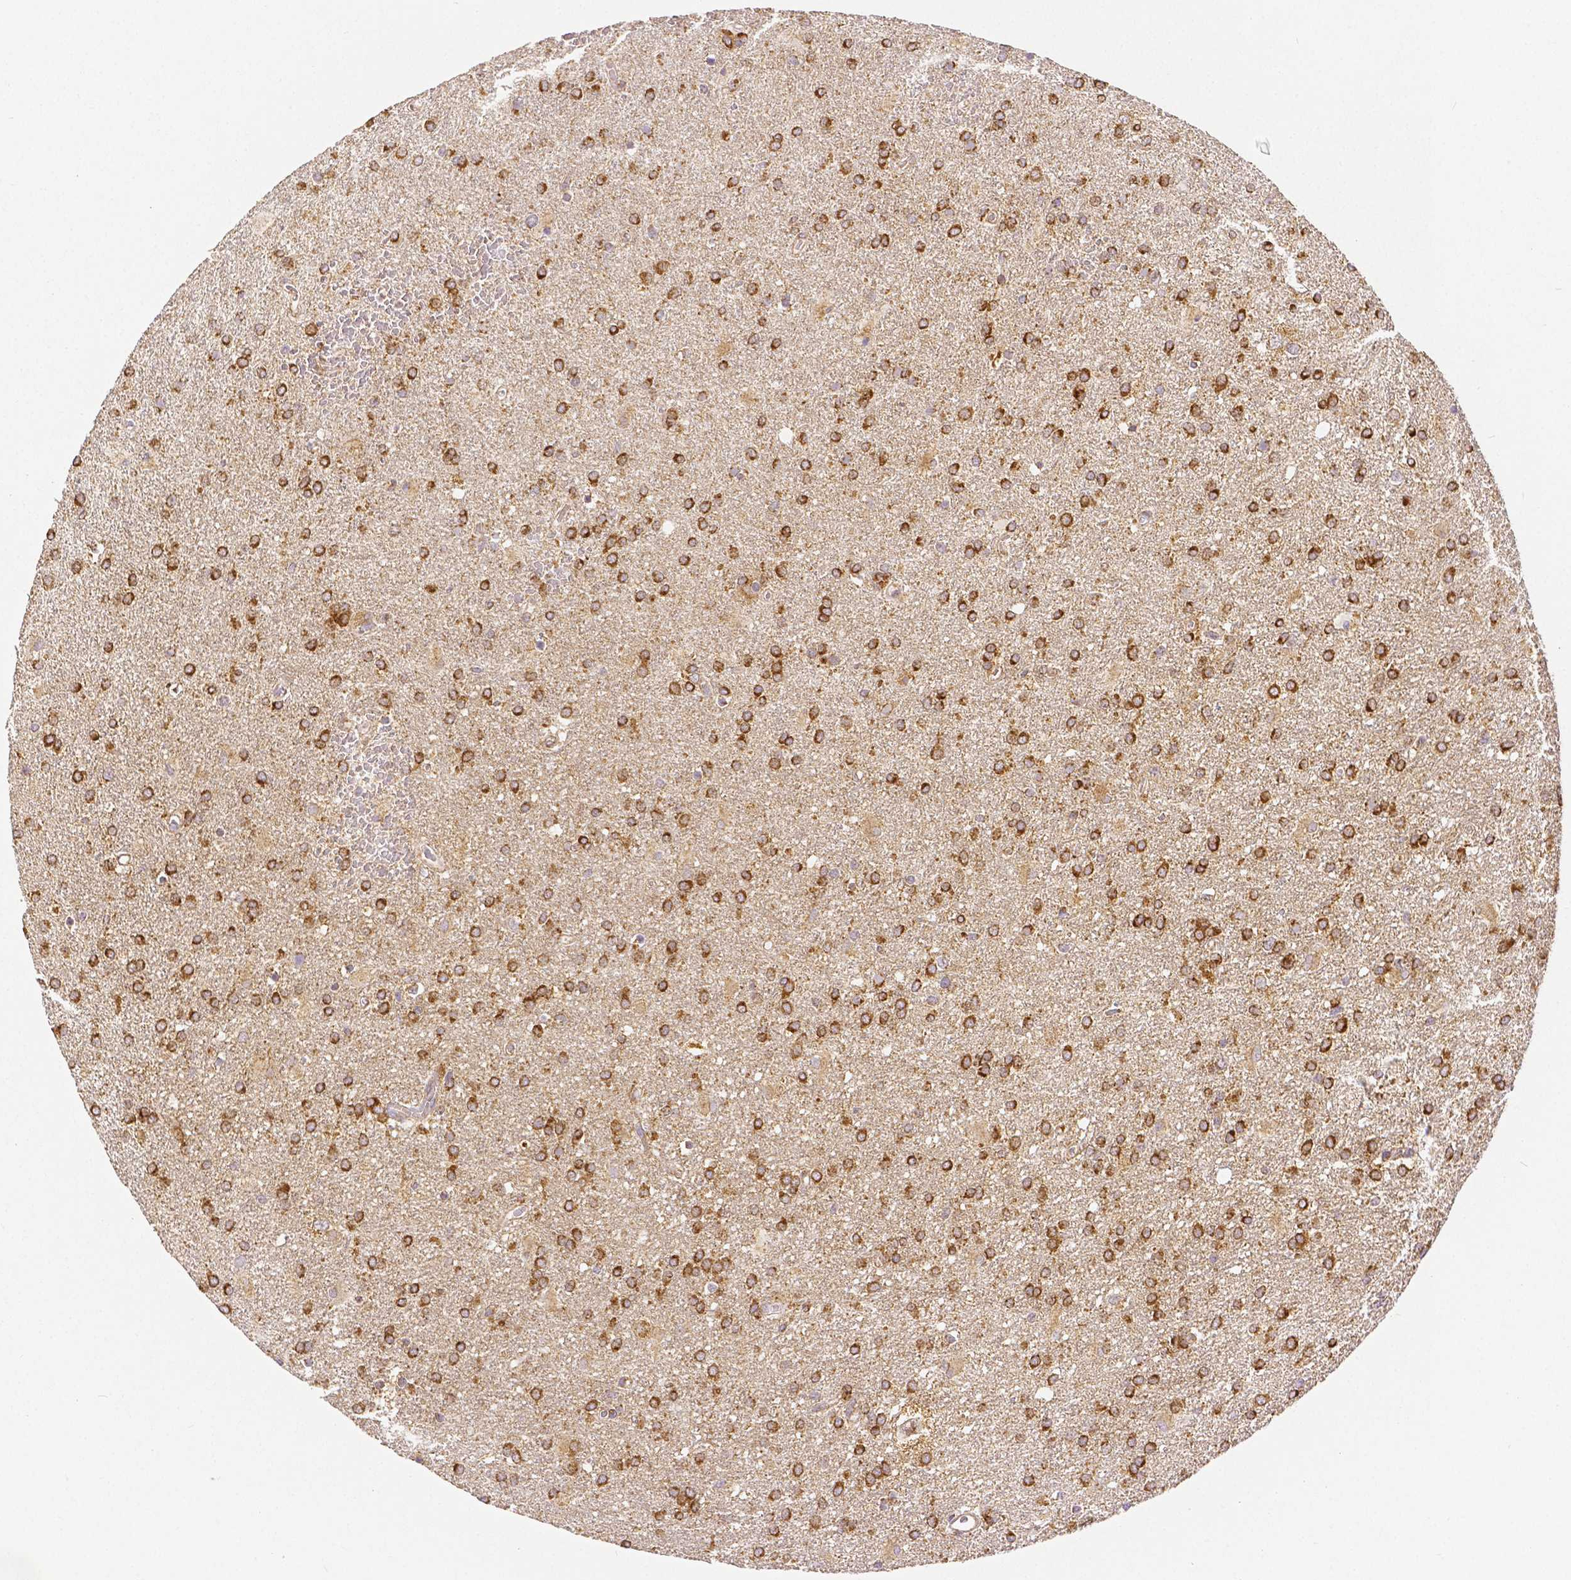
{"staining": {"intensity": "strong", "quantity": ">75%", "location": "cytoplasmic/membranous"}, "tissue": "glioma", "cell_type": "Tumor cells", "image_type": "cancer", "snomed": [{"axis": "morphology", "description": "Glioma, malignant, Low grade"}, {"axis": "topography", "description": "Brain"}], "caption": "Immunohistochemical staining of human glioma reveals high levels of strong cytoplasmic/membranous staining in about >75% of tumor cells.", "gene": "RHOT1", "patient": {"sex": "male", "age": 66}}